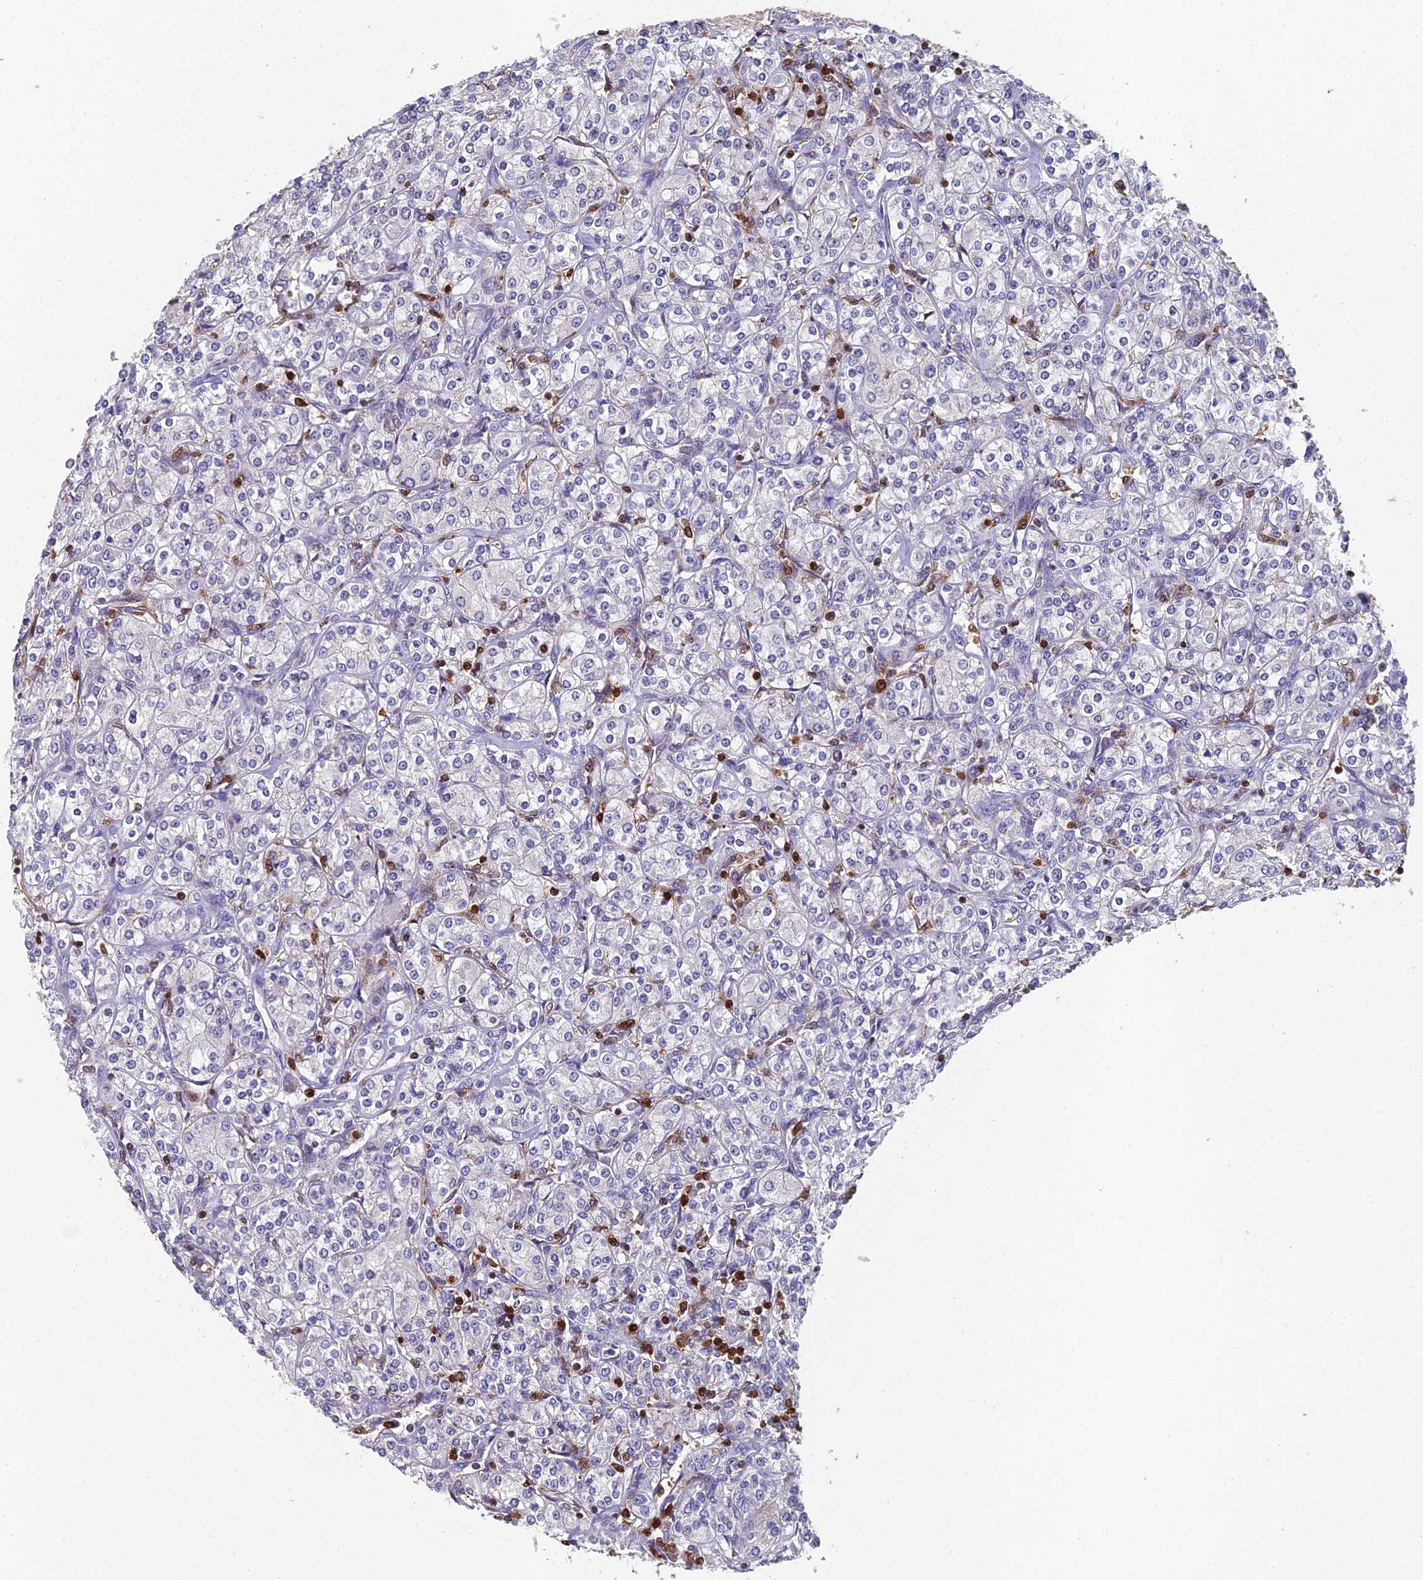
{"staining": {"intensity": "negative", "quantity": "none", "location": "none"}, "tissue": "renal cancer", "cell_type": "Tumor cells", "image_type": "cancer", "snomed": [{"axis": "morphology", "description": "Adenocarcinoma, NOS"}, {"axis": "topography", "description": "Kidney"}], "caption": "Protein analysis of renal cancer (adenocarcinoma) exhibits no significant positivity in tumor cells.", "gene": "GALK2", "patient": {"sex": "male", "age": 77}}